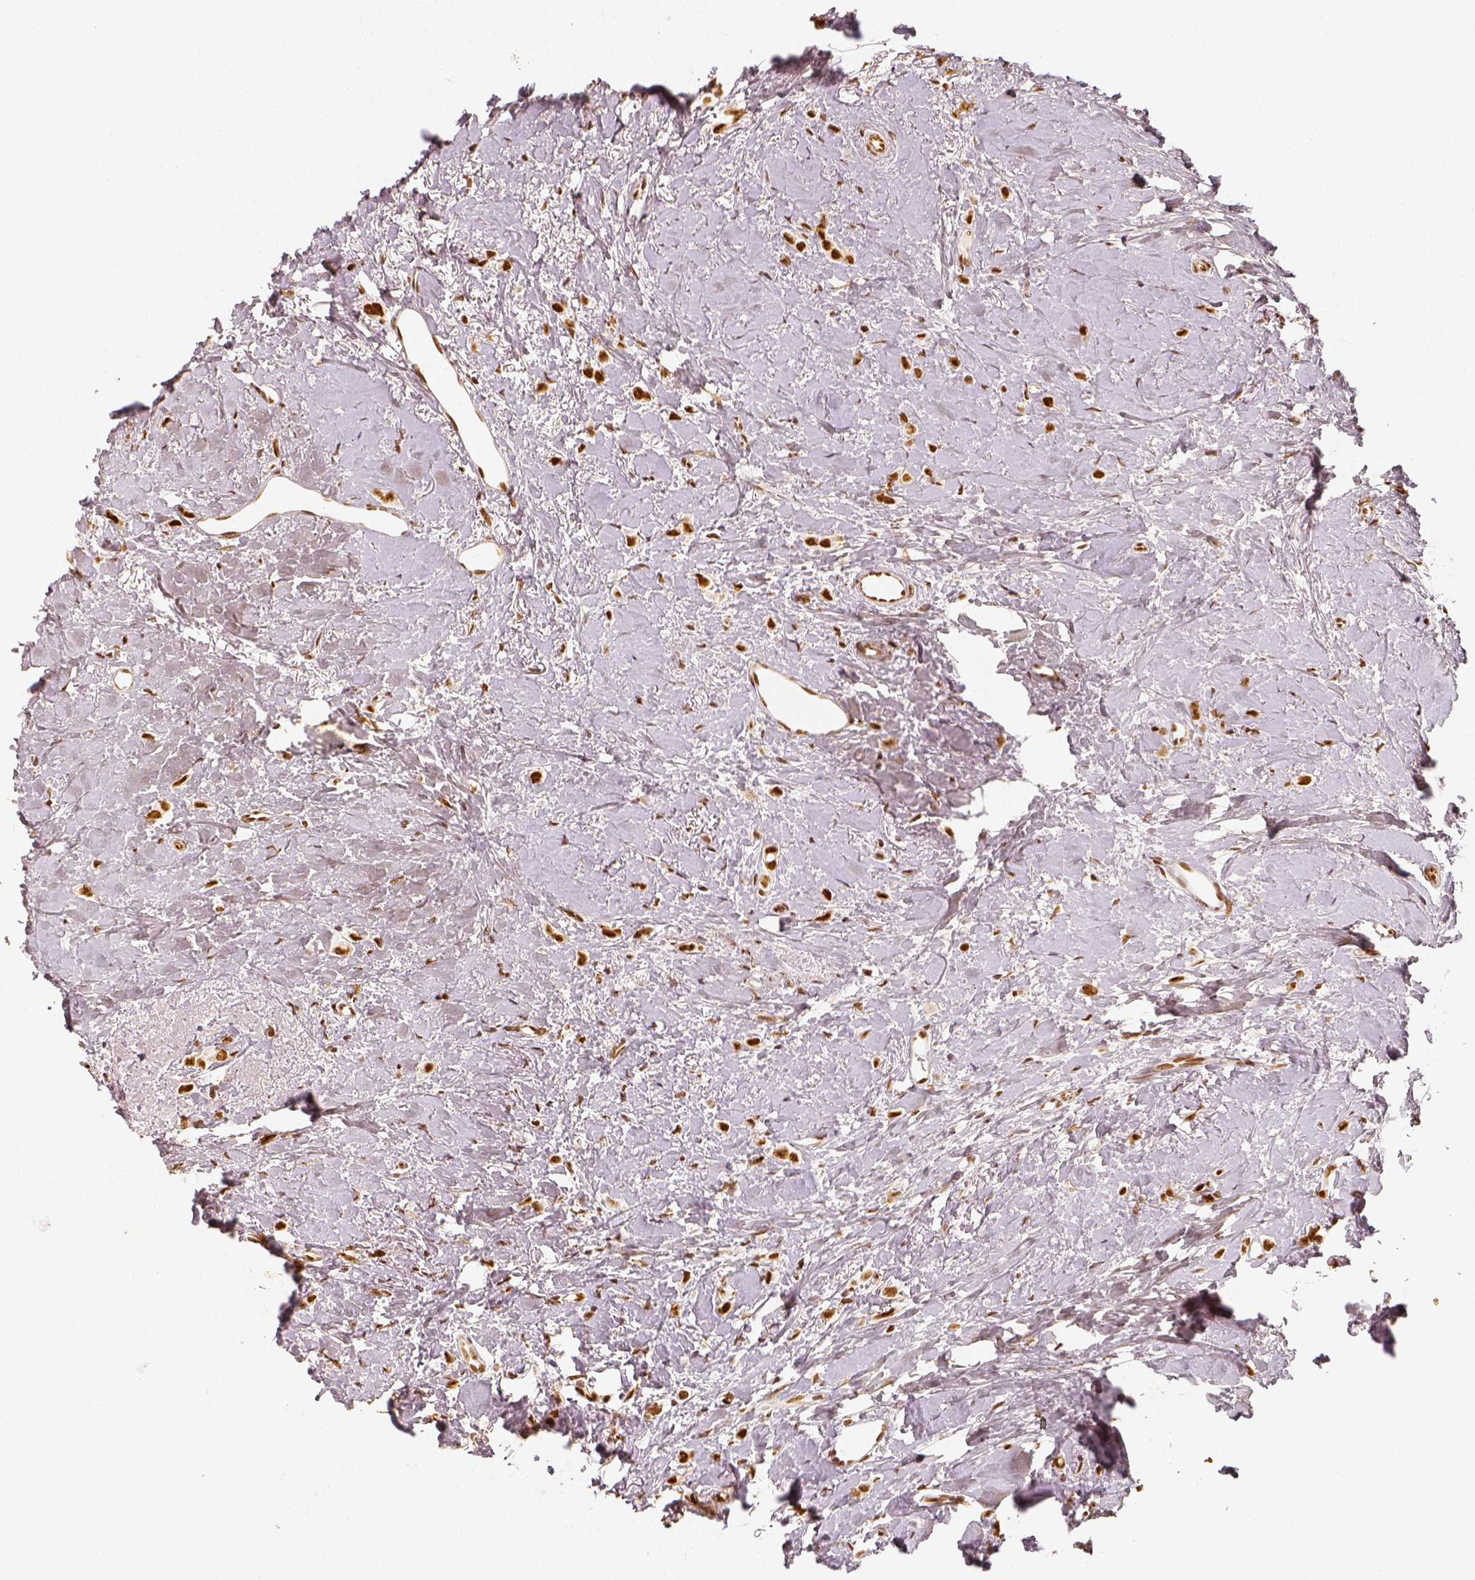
{"staining": {"intensity": "strong", "quantity": ">75%", "location": "nuclear"}, "tissue": "breast cancer", "cell_type": "Tumor cells", "image_type": "cancer", "snomed": [{"axis": "morphology", "description": "Lobular carcinoma"}, {"axis": "topography", "description": "Breast"}], "caption": "A high-resolution micrograph shows immunohistochemistry staining of breast cancer, which shows strong nuclear positivity in approximately >75% of tumor cells. The protein is shown in brown color, while the nuclei are stained blue.", "gene": "KDM5B", "patient": {"sex": "female", "age": 66}}